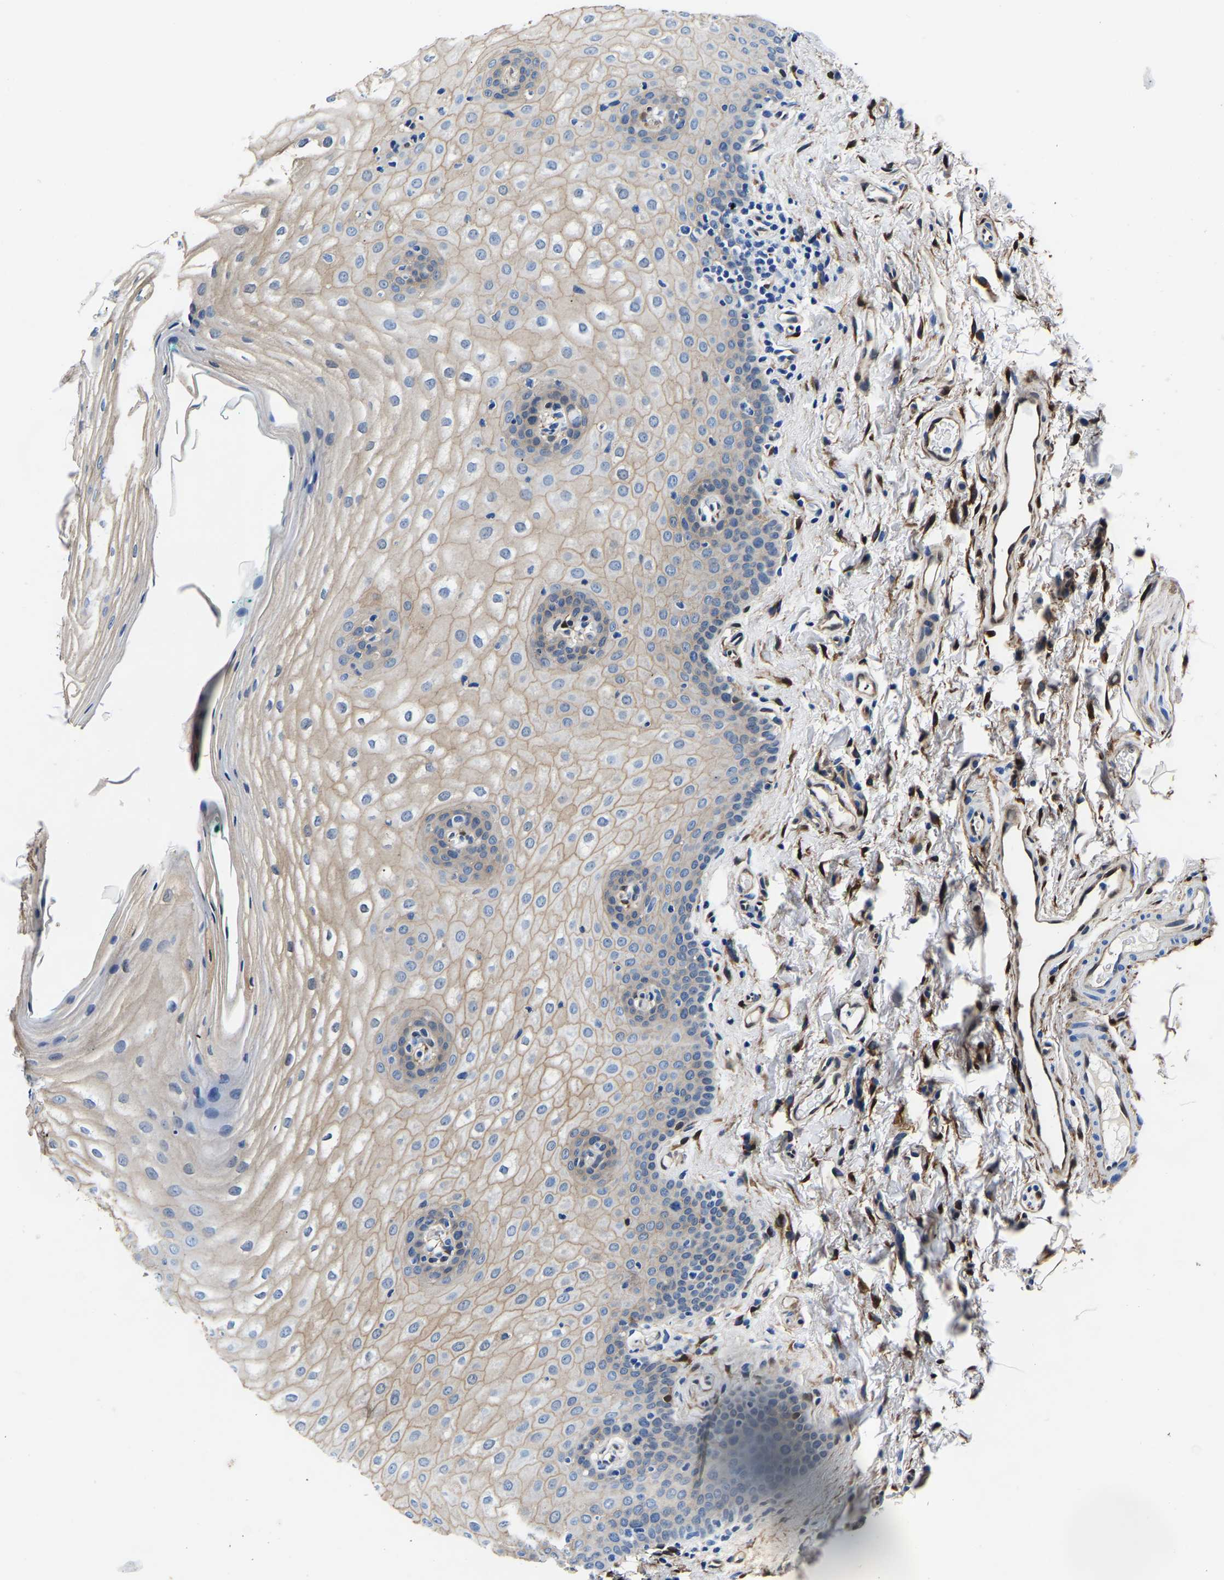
{"staining": {"intensity": "negative", "quantity": "none", "location": "none"}, "tissue": "oral mucosa", "cell_type": "Squamous epithelial cells", "image_type": "normal", "snomed": [{"axis": "morphology", "description": "Normal tissue, NOS"}, {"axis": "topography", "description": "Skin"}, {"axis": "topography", "description": "Oral tissue"}], "caption": "The micrograph reveals no significant expression in squamous epithelial cells of oral mucosa. (DAB immunohistochemistry visualized using brightfield microscopy, high magnification).", "gene": "S100A13", "patient": {"sex": "male", "age": 84}}